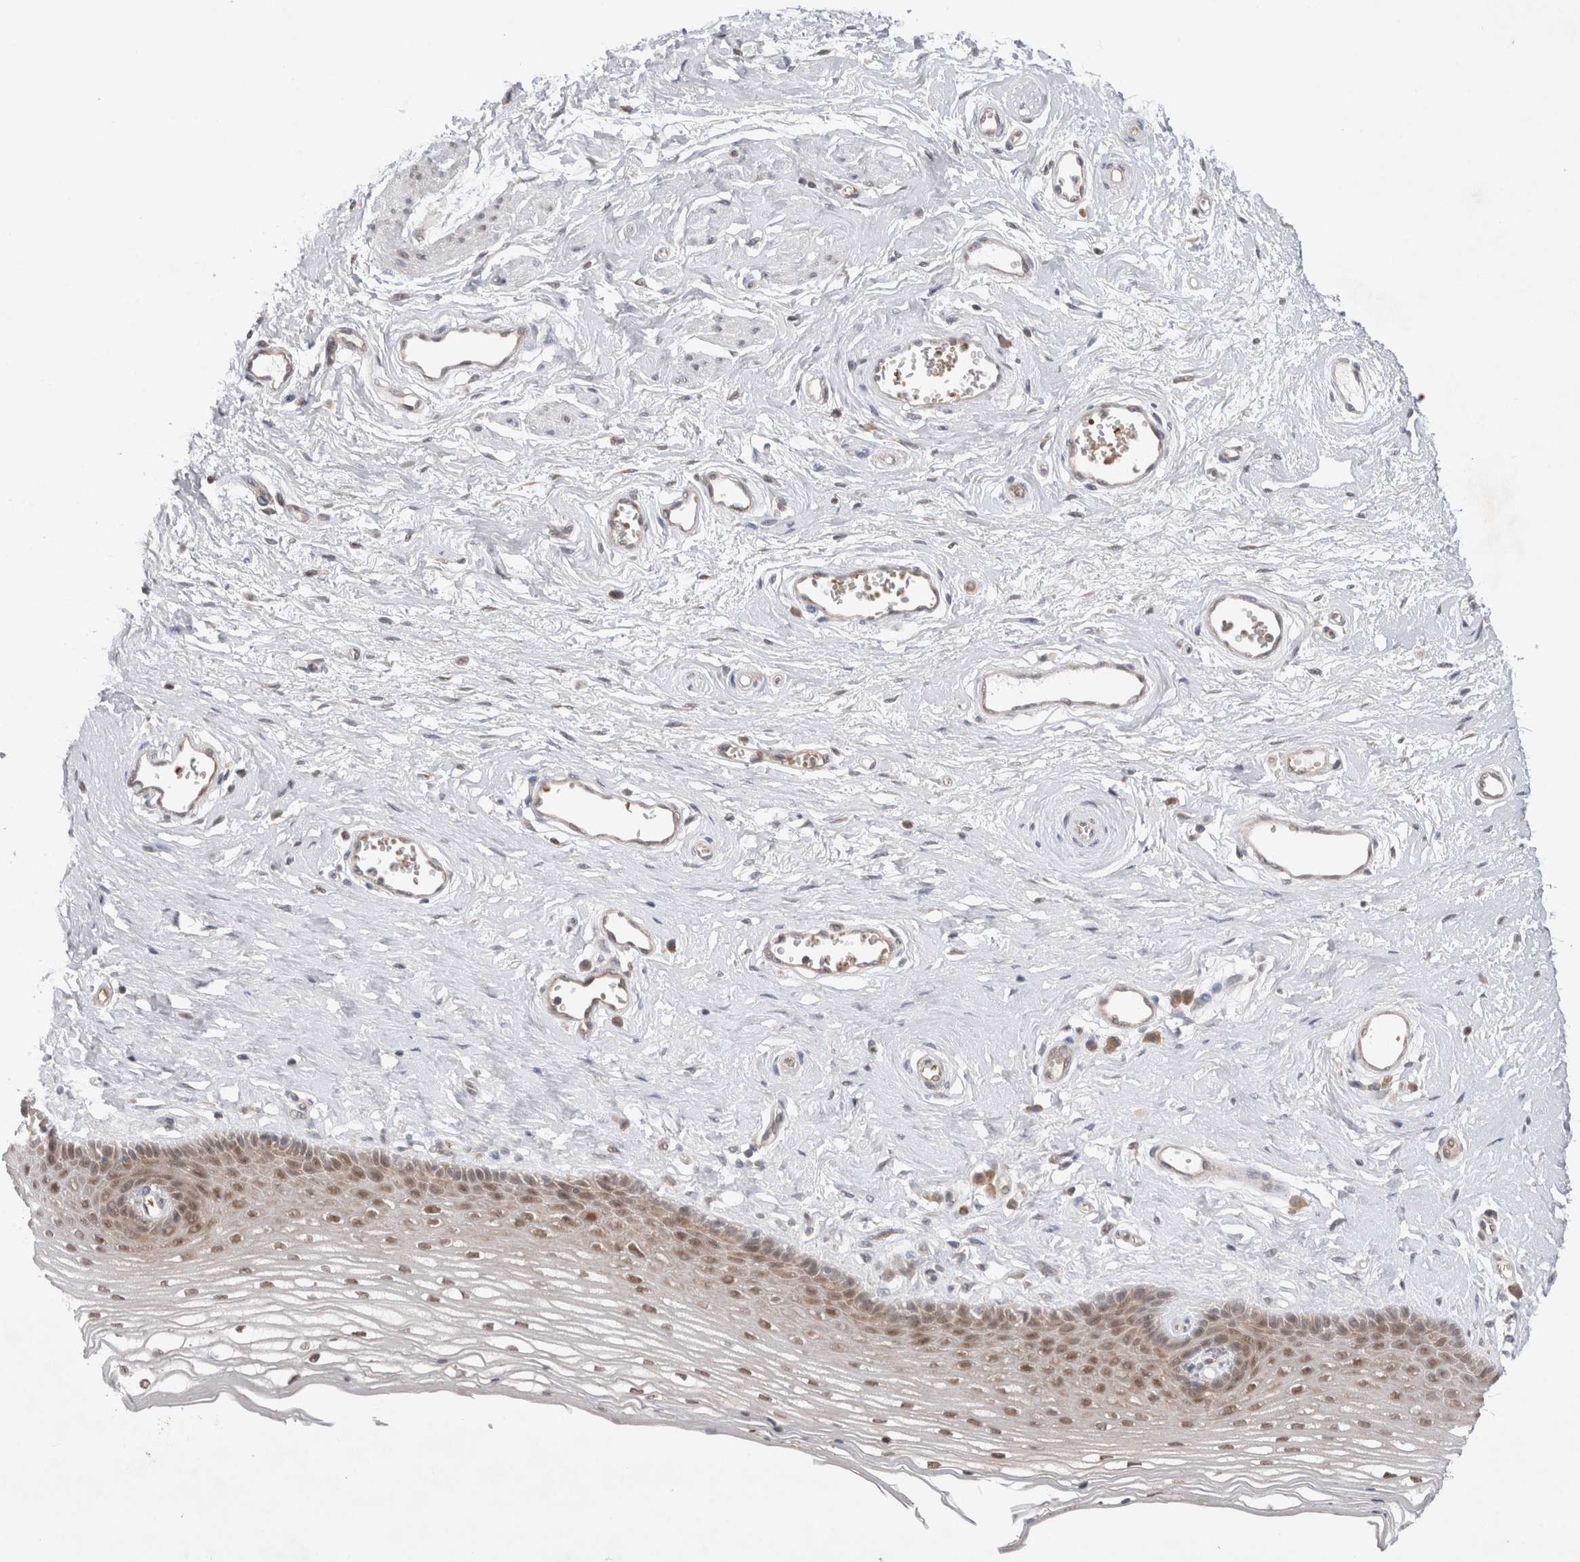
{"staining": {"intensity": "moderate", "quantity": "25%-75%", "location": "nuclear"}, "tissue": "vagina", "cell_type": "Squamous epithelial cells", "image_type": "normal", "snomed": [{"axis": "morphology", "description": "Normal tissue, NOS"}, {"axis": "topography", "description": "Vagina"}], "caption": "IHC photomicrograph of unremarkable human vagina stained for a protein (brown), which exhibits medium levels of moderate nuclear staining in about 25%-75% of squamous epithelial cells.", "gene": "EIF3E", "patient": {"sex": "female", "age": 46}}